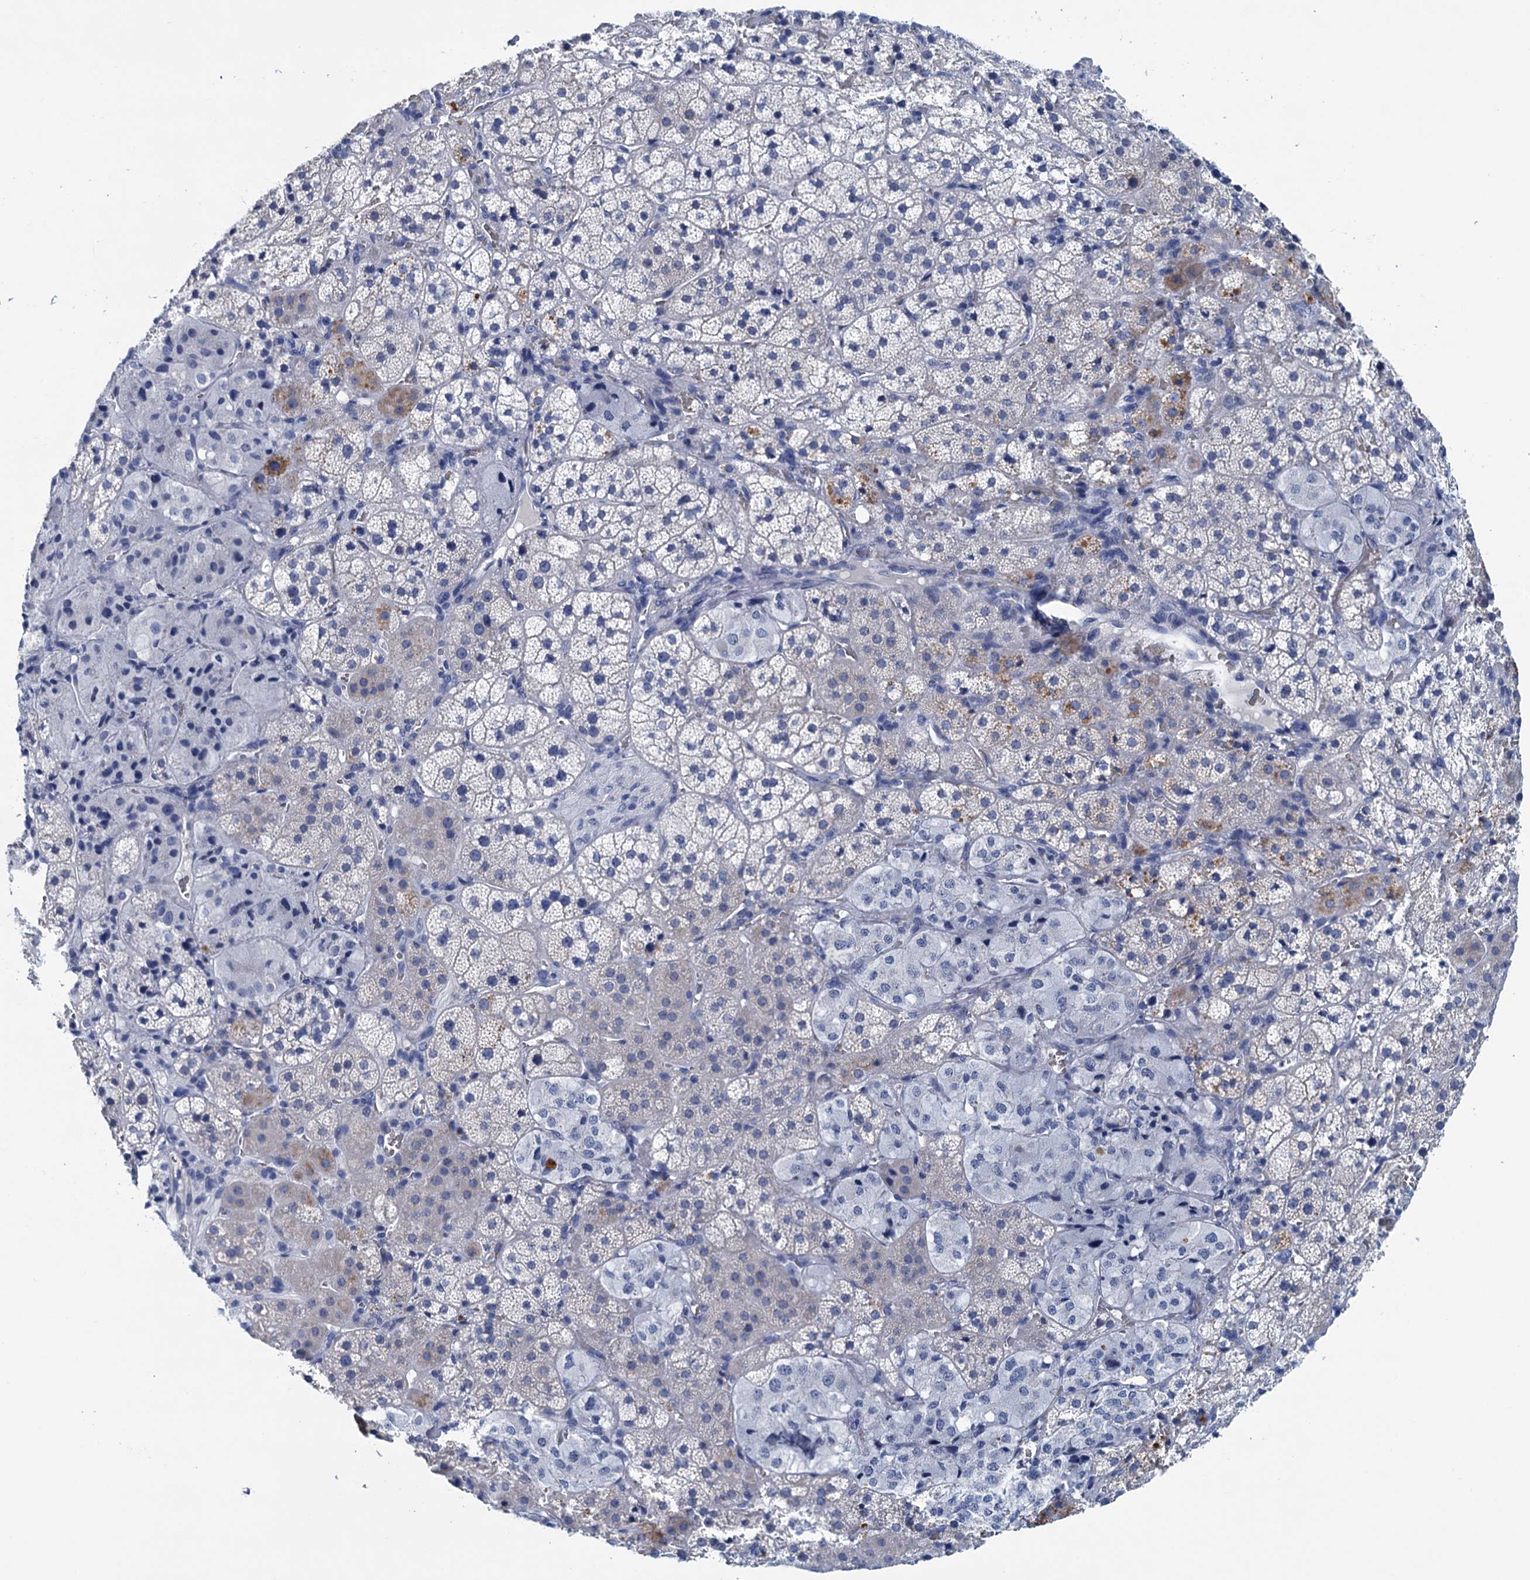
{"staining": {"intensity": "negative", "quantity": "none", "location": "none"}, "tissue": "adrenal gland", "cell_type": "Glandular cells", "image_type": "normal", "snomed": [{"axis": "morphology", "description": "Normal tissue, NOS"}, {"axis": "topography", "description": "Adrenal gland"}], "caption": "Immunohistochemistry micrograph of normal adrenal gland: adrenal gland stained with DAB reveals no significant protein staining in glandular cells. (Immunohistochemistry, brightfield microscopy, high magnification).", "gene": "MYOZ3", "patient": {"sex": "female", "age": 44}}